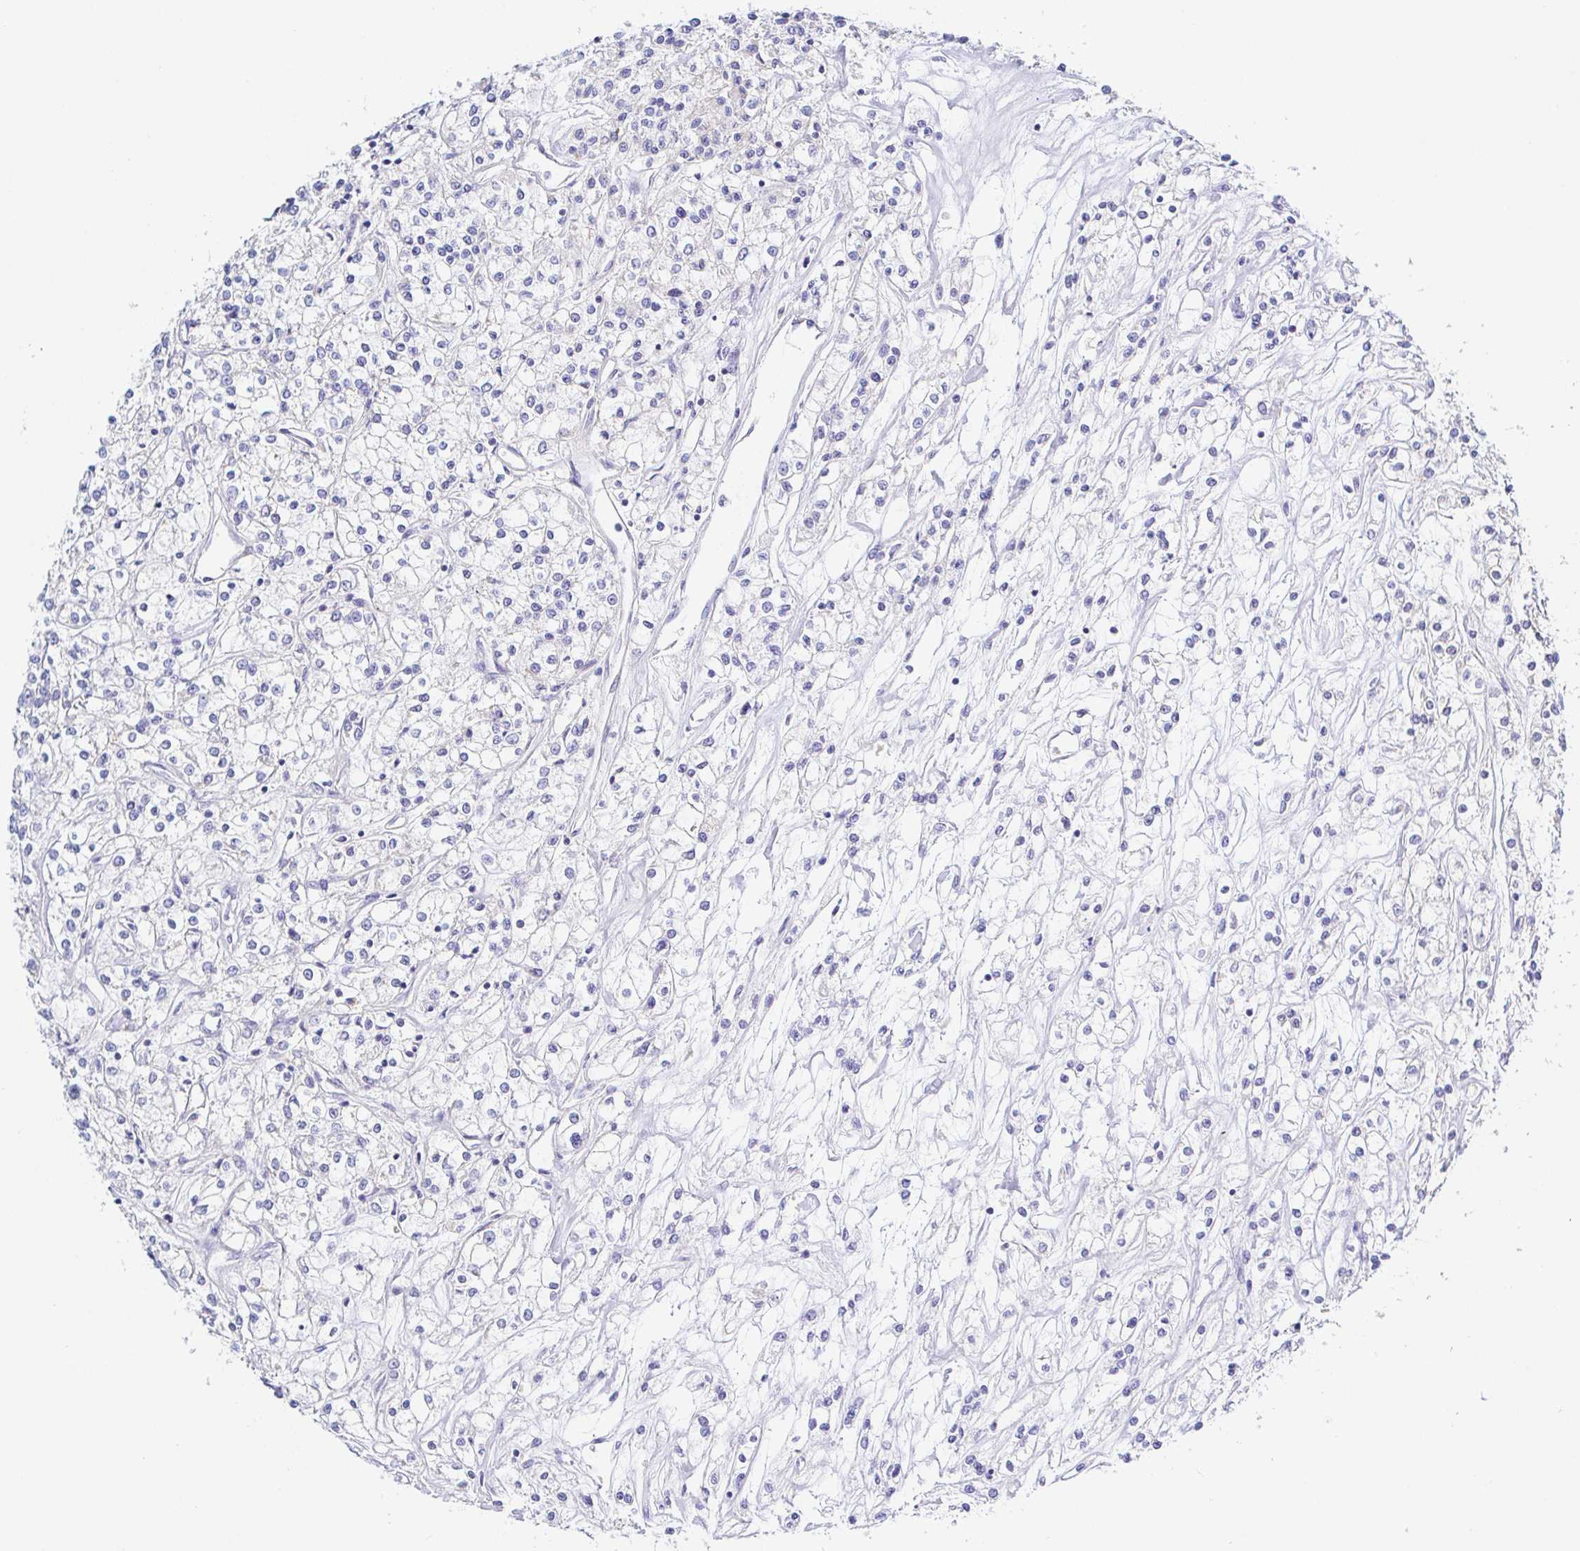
{"staining": {"intensity": "negative", "quantity": "none", "location": "none"}, "tissue": "renal cancer", "cell_type": "Tumor cells", "image_type": "cancer", "snomed": [{"axis": "morphology", "description": "Adenocarcinoma, NOS"}, {"axis": "topography", "description": "Kidney"}], "caption": "Immunohistochemistry micrograph of neoplastic tissue: human renal cancer (adenocarcinoma) stained with DAB (3,3'-diaminobenzidine) displays no significant protein positivity in tumor cells. (Brightfield microscopy of DAB (3,3'-diaminobenzidine) immunohistochemistry at high magnification).", "gene": "ARL4D", "patient": {"sex": "female", "age": 59}}